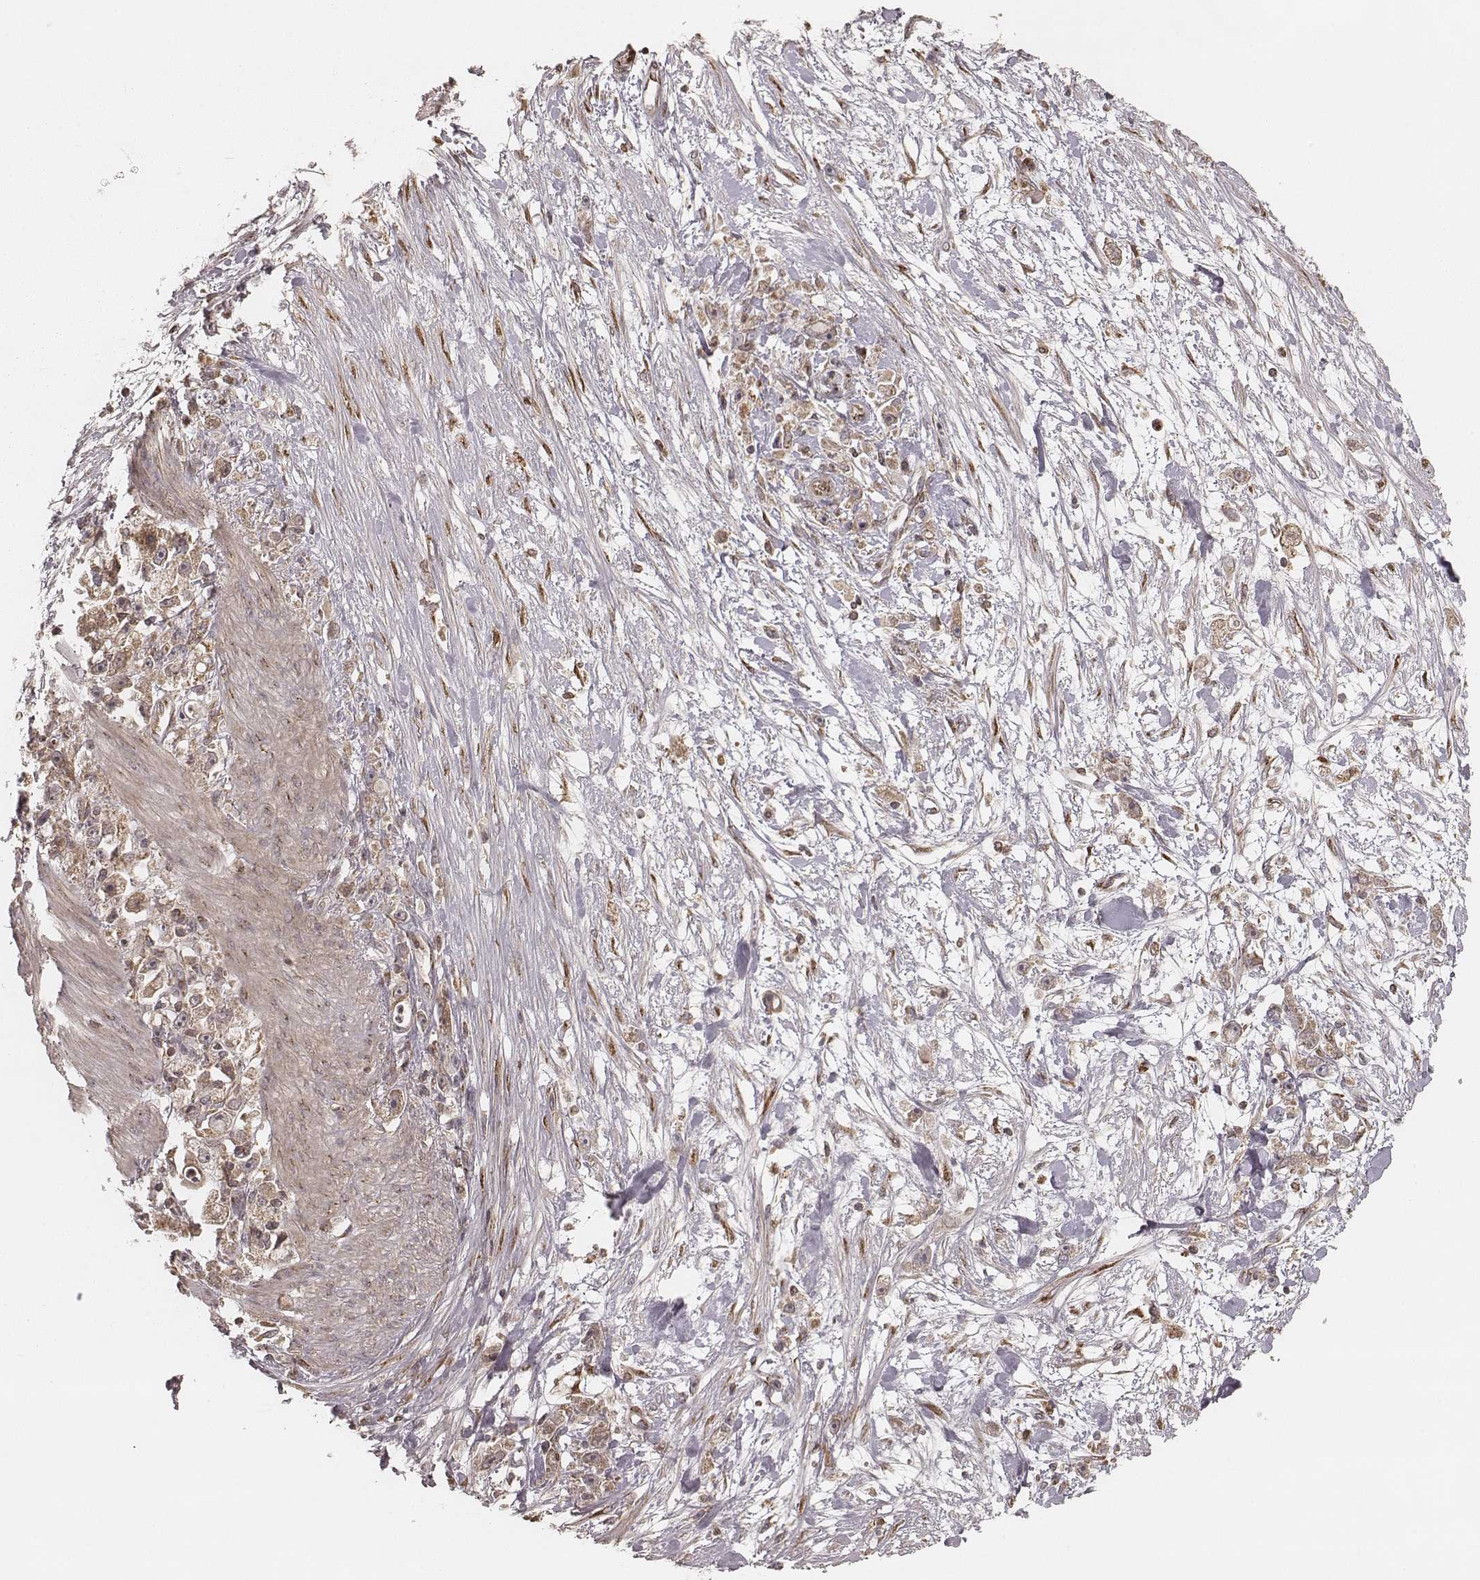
{"staining": {"intensity": "moderate", "quantity": ">75%", "location": "cytoplasmic/membranous"}, "tissue": "stomach cancer", "cell_type": "Tumor cells", "image_type": "cancer", "snomed": [{"axis": "morphology", "description": "Adenocarcinoma, NOS"}, {"axis": "topography", "description": "Stomach"}], "caption": "This micrograph reveals stomach cancer stained with immunohistochemistry to label a protein in brown. The cytoplasmic/membranous of tumor cells show moderate positivity for the protein. Nuclei are counter-stained blue.", "gene": "MYO19", "patient": {"sex": "female", "age": 59}}